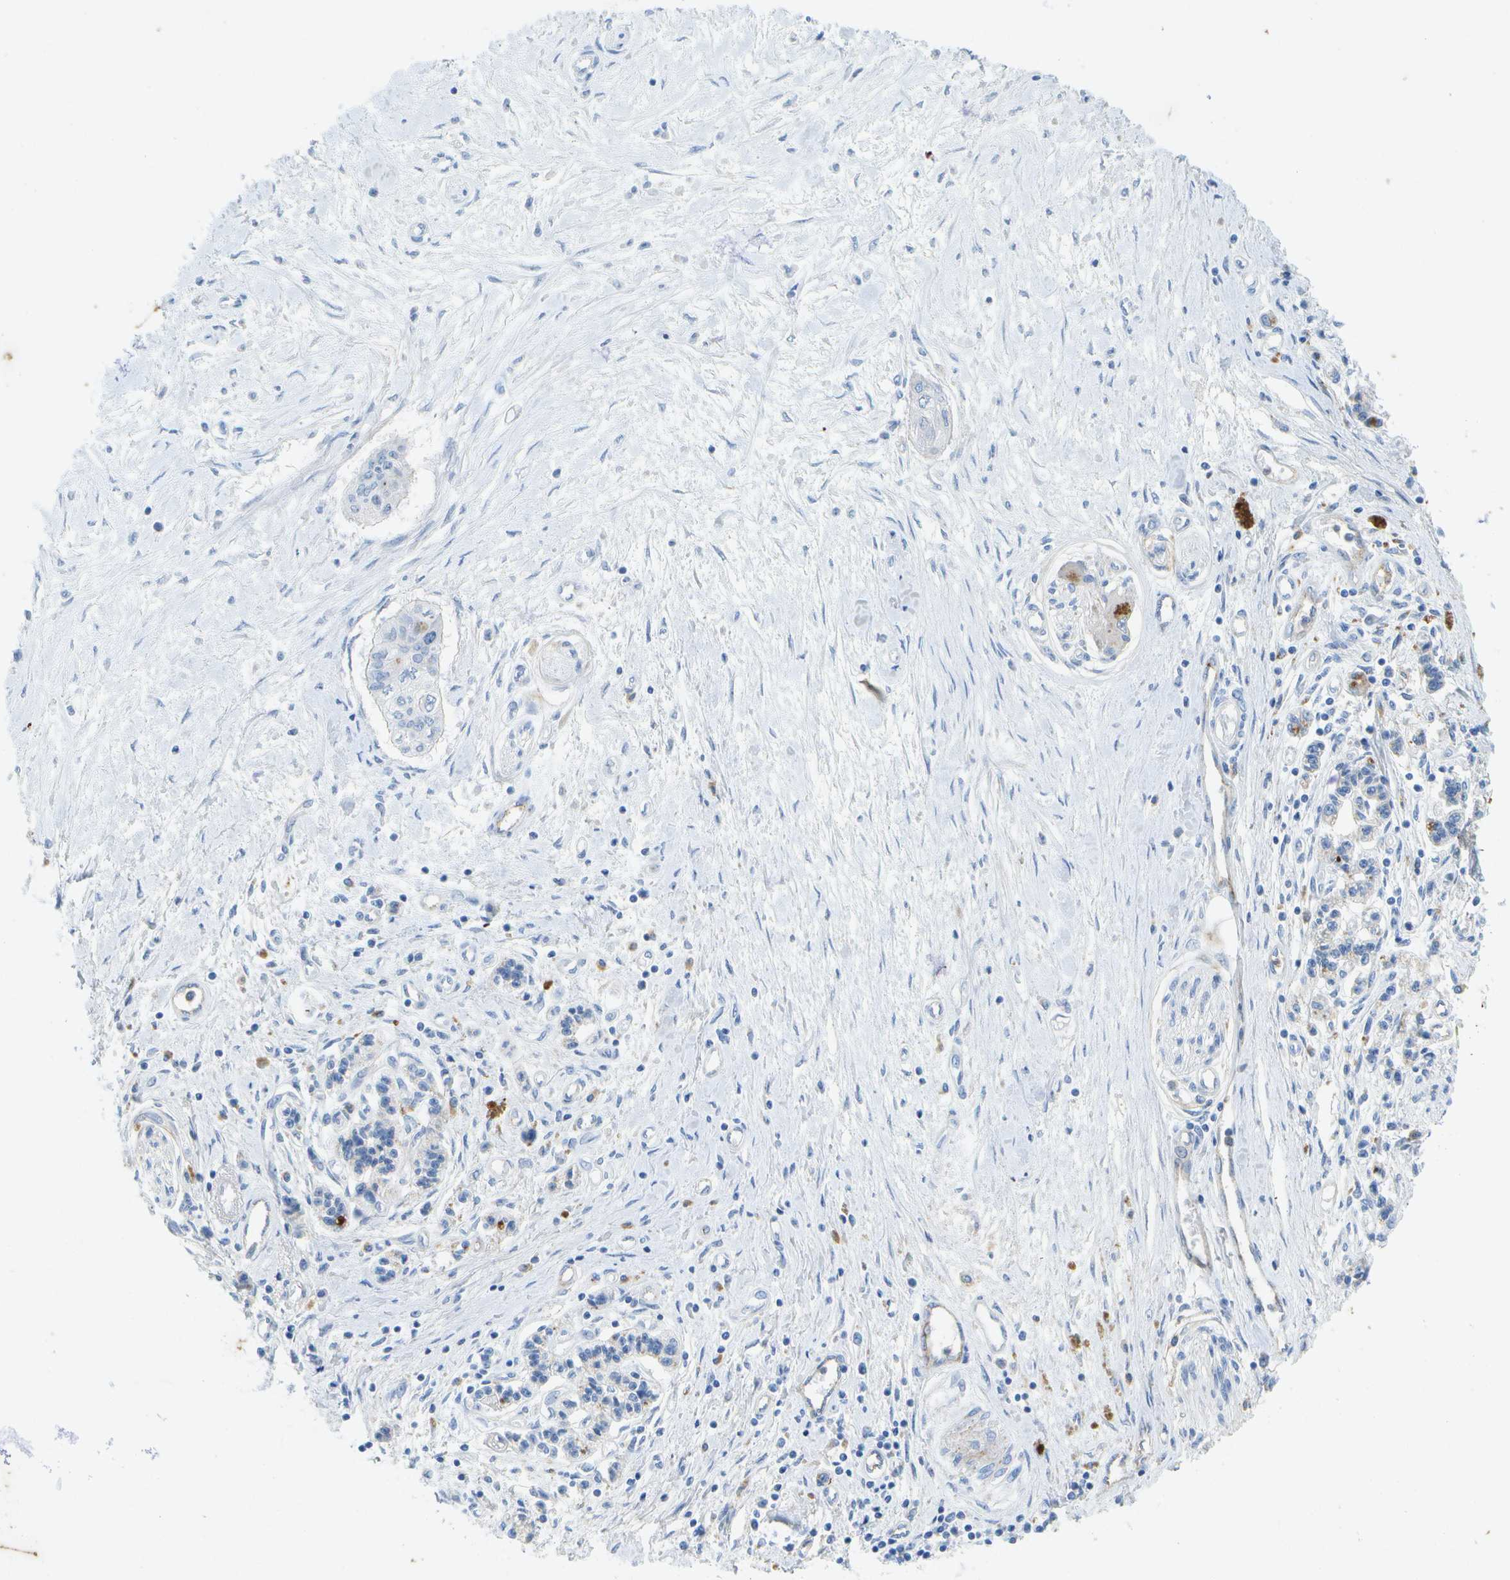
{"staining": {"intensity": "negative", "quantity": "none", "location": "none"}, "tissue": "pancreatic cancer", "cell_type": "Tumor cells", "image_type": "cancer", "snomed": [{"axis": "morphology", "description": "Adenocarcinoma, NOS"}, {"axis": "topography", "description": "Pancreas"}], "caption": "Immunohistochemistry of human pancreatic adenocarcinoma reveals no positivity in tumor cells.", "gene": "LIPG", "patient": {"sex": "female", "age": 77}}